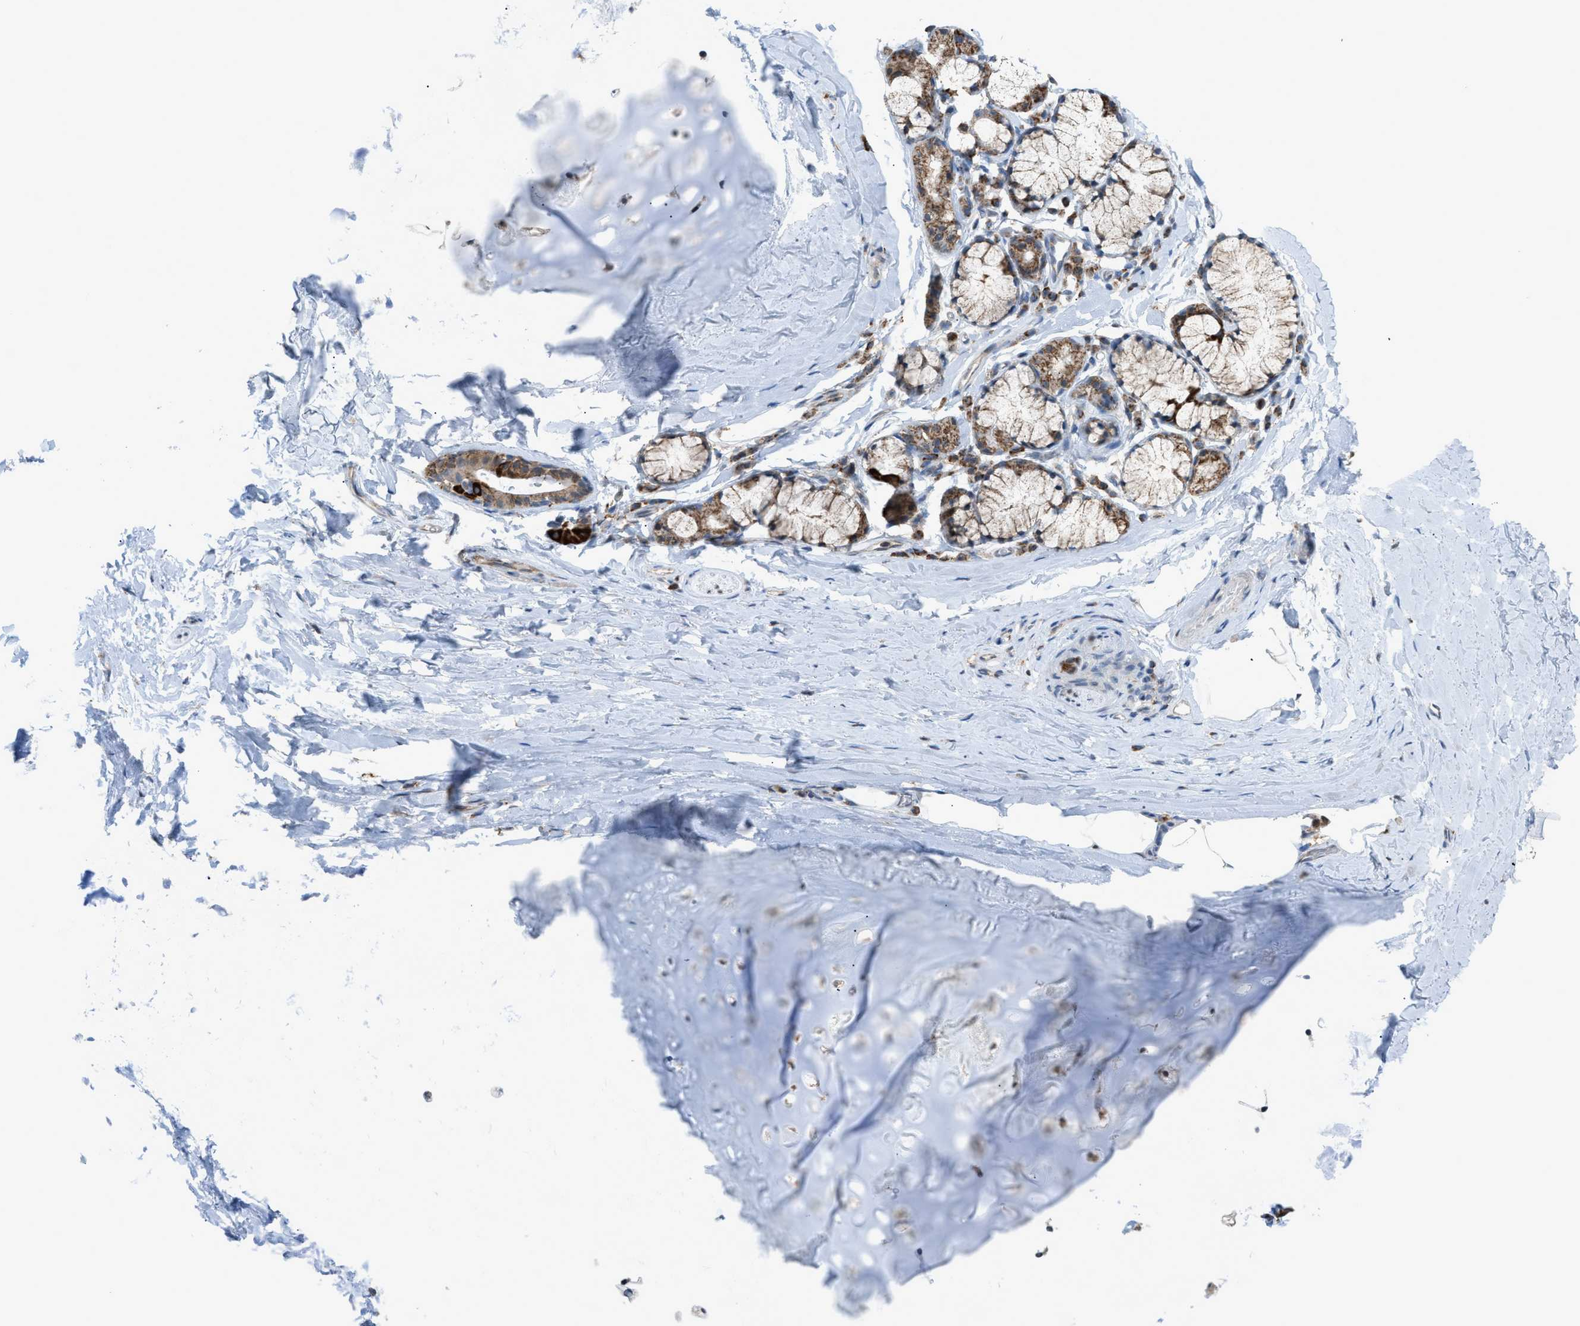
{"staining": {"intensity": "moderate", "quantity": "25%-75%", "location": "cytoplasmic/membranous"}, "tissue": "adipose tissue", "cell_type": "Adipocytes", "image_type": "normal", "snomed": [{"axis": "morphology", "description": "Normal tissue, NOS"}, {"axis": "topography", "description": "Cartilage tissue"}, {"axis": "topography", "description": "Bronchus"}], "caption": "Protein staining displays moderate cytoplasmic/membranous positivity in about 25%-75% of adipocytes in benign adipose tissue.", "gene": "SRM", "patient": {"sex": "female", "age": 53}}